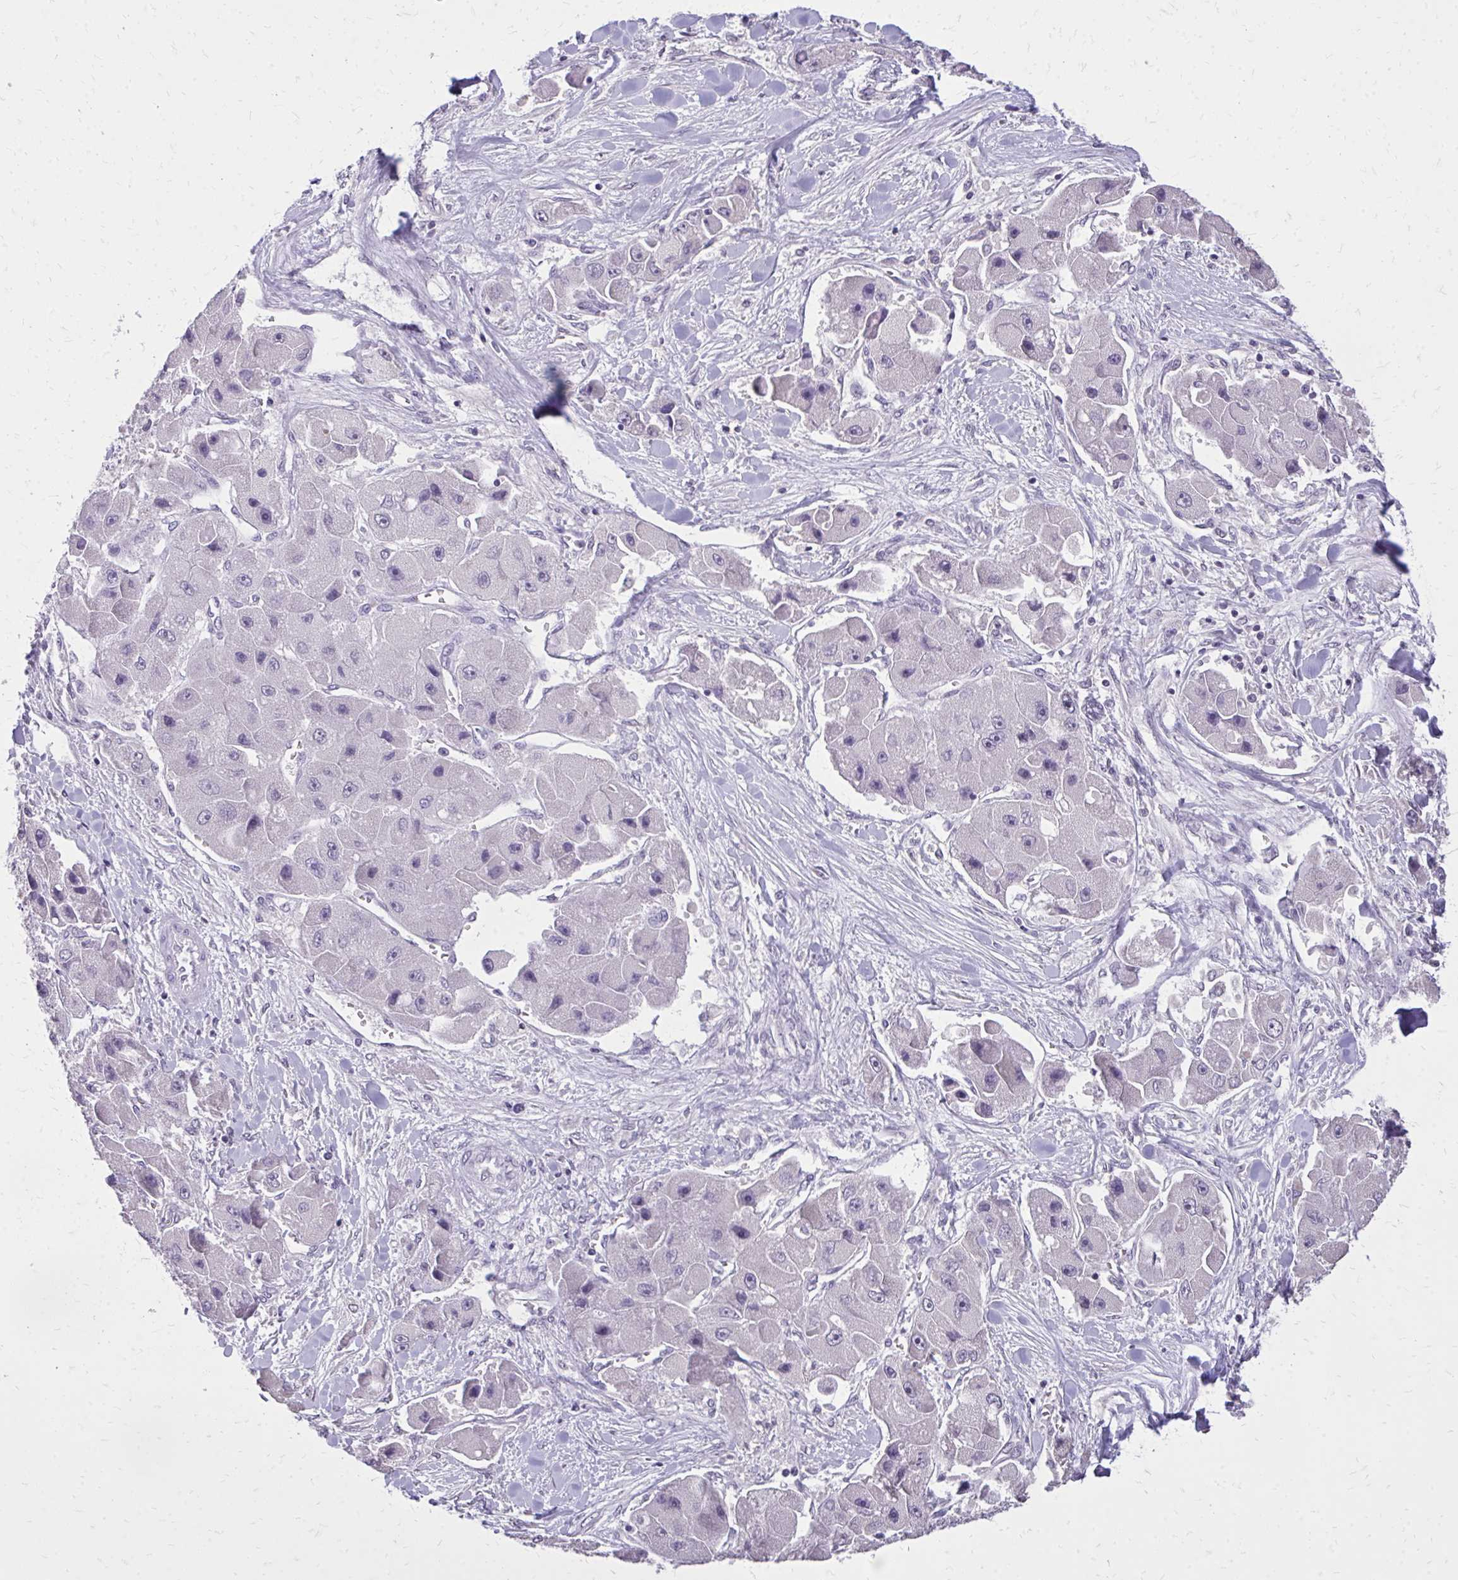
{"staining": {"intensity": "negative", "quantity": "none", "location": "none"}, "tissue": "liver cancer", "cell_type": "Tumor cells", "image_type": "cancer", "snomed": [{"axis": "morphology", "description": "Carcinoma, Hepatocellular, NOS"}, {"axis": "topography", "description": "Liver"}], "caption": "DAB immunohistochemical staining of human liver hepatocellular carcinoma exhibits no significant positivity in tumor cells.", "gene": "AKAP5", "patient": {"sex": "male", "age": 24}}